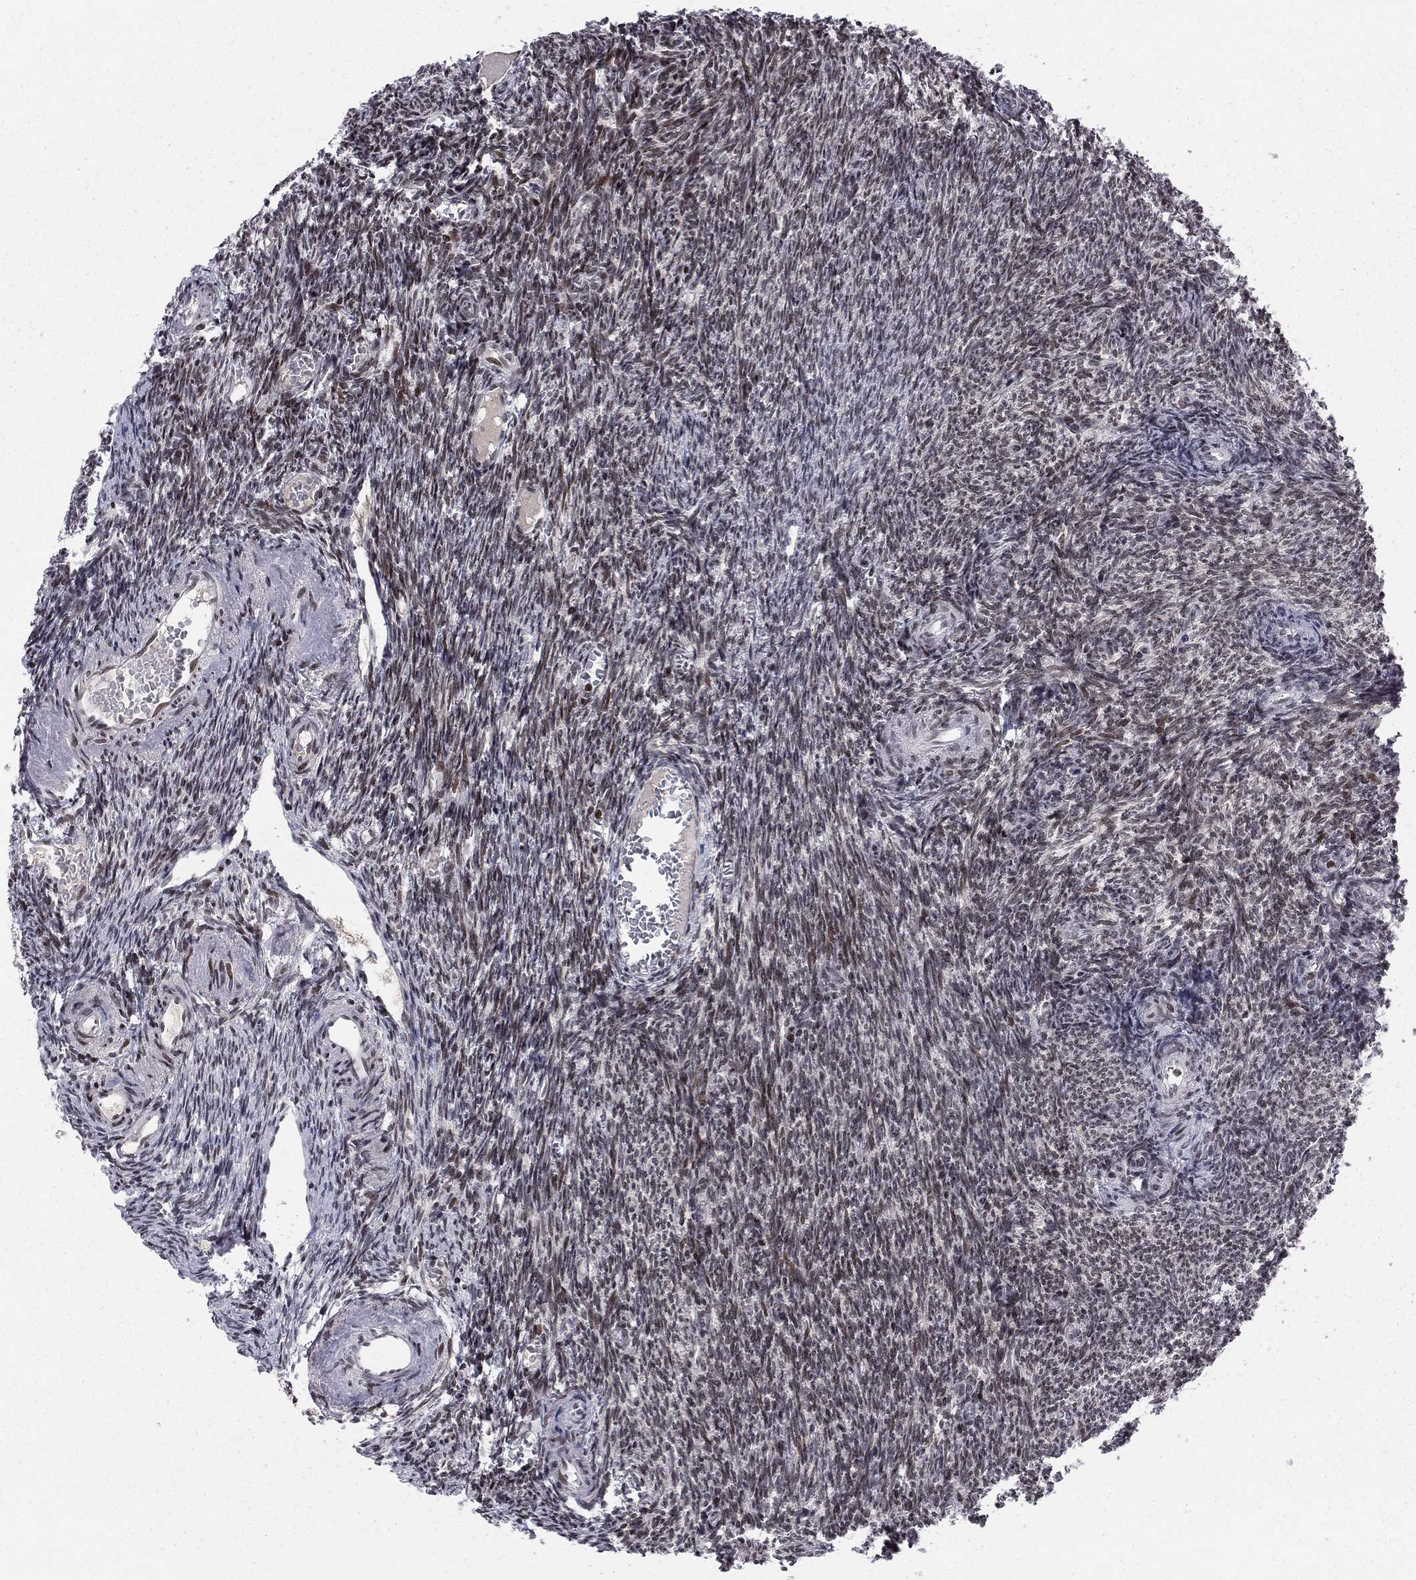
{"staining": {"intensity": "moderate", "quantity": "25%-75%", "location": "nuclear"}, "tissue": "ovary", "cell_type": "Ovarian stroma cells", "image_type": "normal", "snomed": [{"axis": "morphology", "description": "Normal tissue, NOS"}, {"axis": "topography", "description": "Ovary"}], "caption": "Normal ovary displays moderate nuclear staining in approximately 25%-75% of ovarian stroma cells, visualized by immunohistochemistry. The protein of interest is stained brown, and the nuclei are stained in blue (DAB IHC with brightfield microscopy, high magnification).", "gene": "RNASEH2C", "patient": {"sex": "female", "age": 39}}